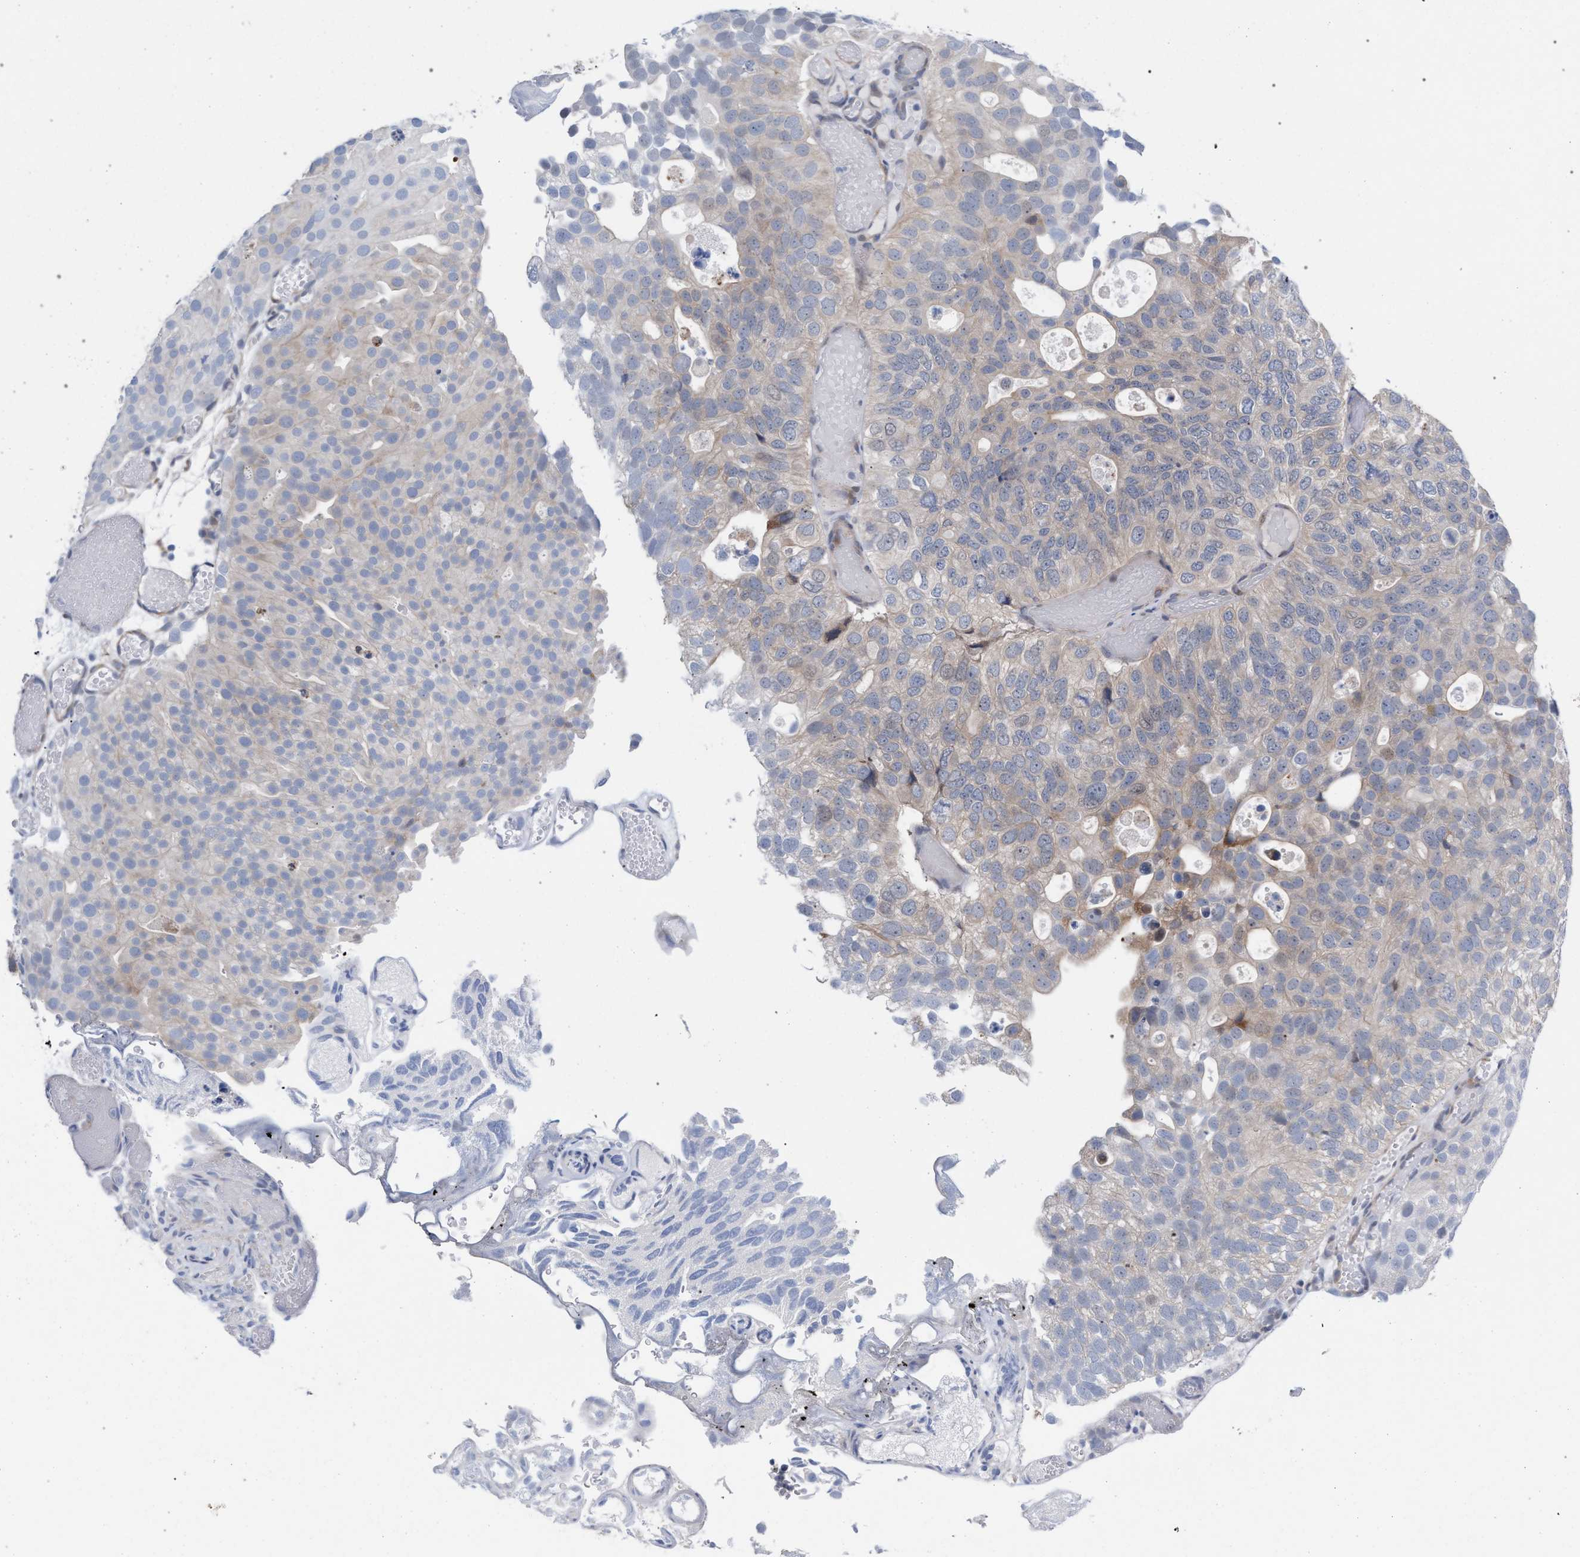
{"staining": {"intensity": "weak", "quantity": "25%-75%", "location": "cytoplasmic/membranous"}, "tissue": "urothelial cancer", "cell_type": "Tumor cells", "image_type": "cancer", "snomed": [{"axis": "morphology", "description": "Urothelial carcinoma, Low grade"}, {"axis": "topography", "description": "Urinary bladder"}], "caption": "Urothelial cancer stained for a protein exhibits weak cytoplasmic/membranous positivity in tumor cells.", "gene": "FHOD3", "patient": {"sex": "male", "age": 78}}